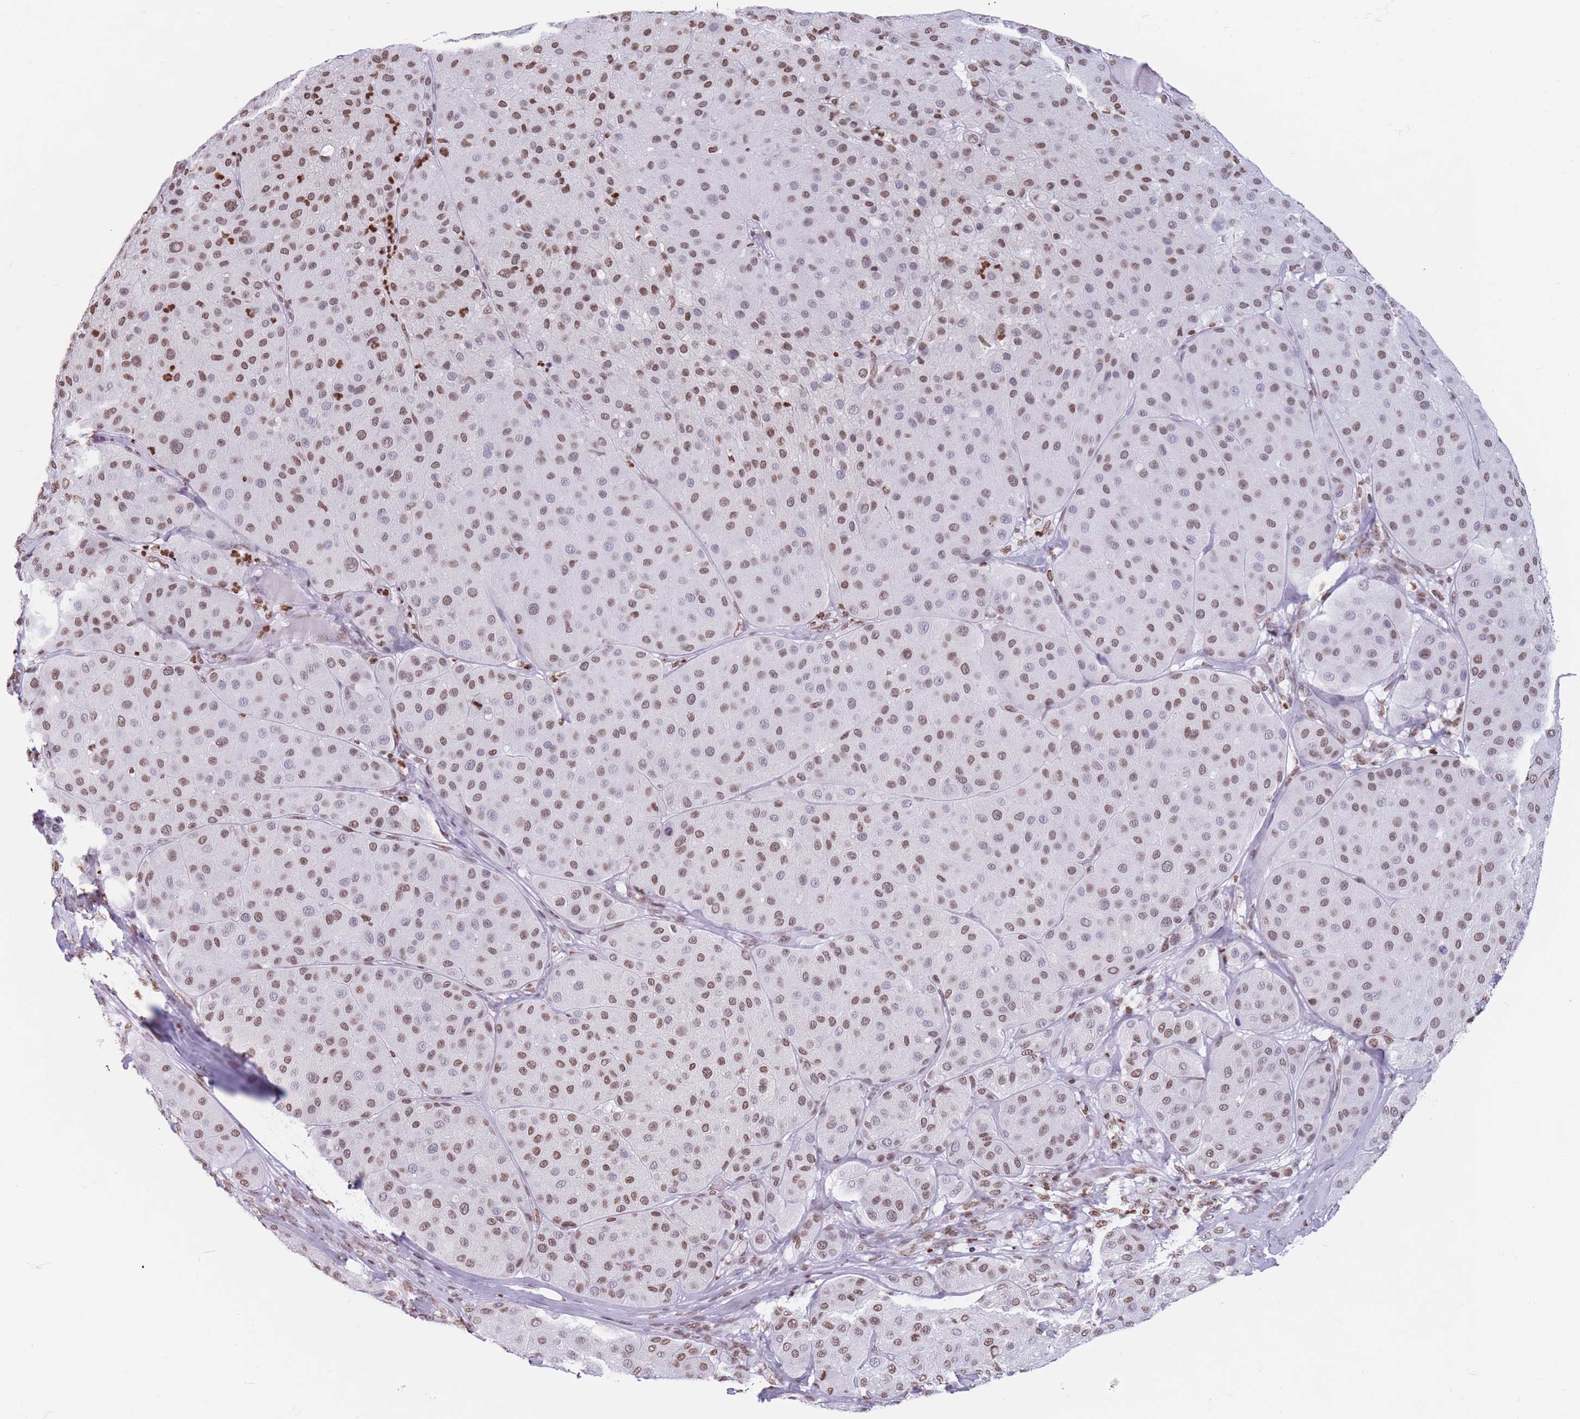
{"staining": {"intensity": "moderate", "quantity": "25%-75%", "location": "nuclear"}, "tissue": "melanoma", "cell_type": "Tumor cells", "image_type": "cancer", "snomed": [{"axis": "morphology", "description": "Malignant melanoma, Metastatic site"}, {"axis": "topography", "description": "Smooth muscle"}], "caption": "Human malignant melanoma (metastatic site) stained with a protein marker exhibits moderate staining in tumor cells.", "gene": "RYK", "patient": {"sex": "male", "age": 41}}